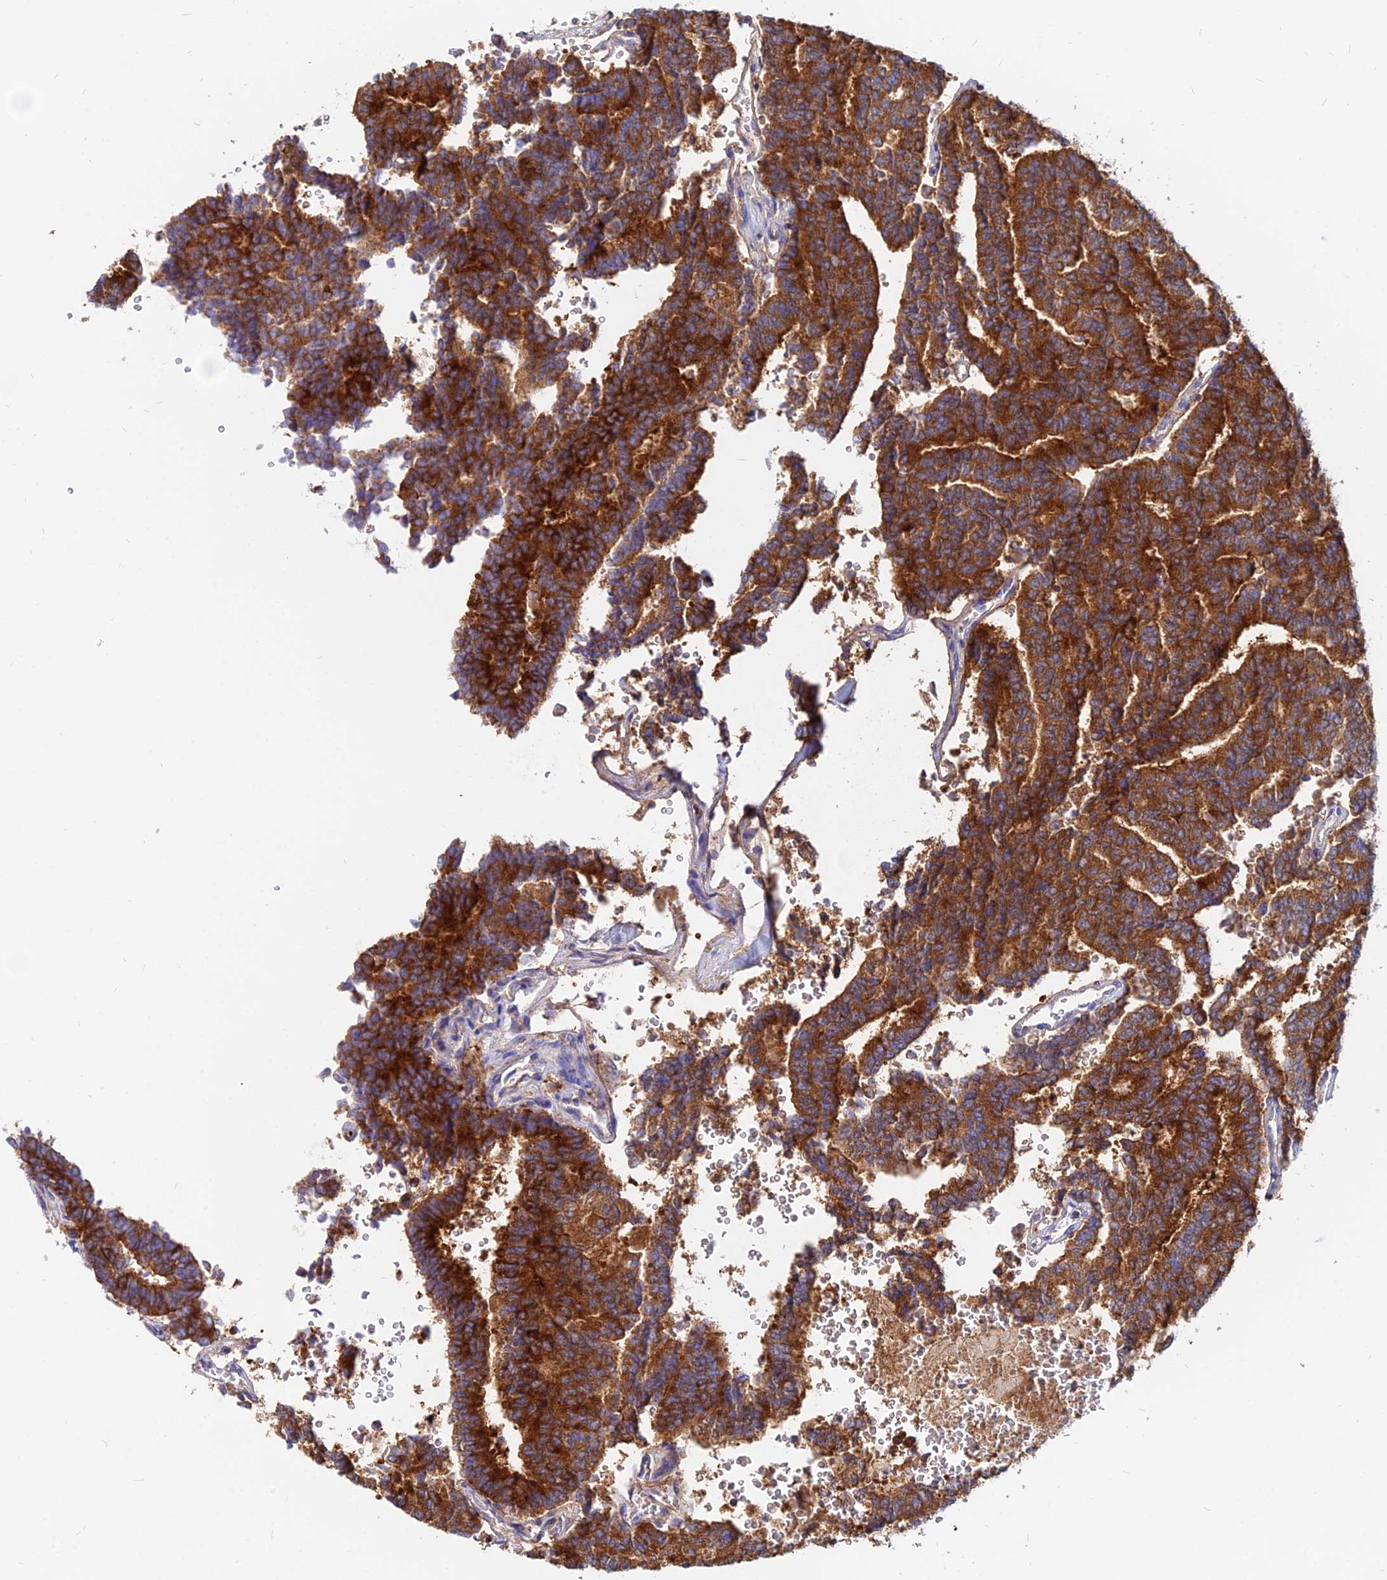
{"staining": {"intensity": "strong", "quantity": ">75%", "location": "cytoplasmic/membranous"}, "tissue": "thyroid cancer", "cell_type": "Tumor cells", "image_type": "cancer", "snomed": [{"axis": "morphology", "description": "Papillary adenocarcinoma, NOS"}, {"axis": "topography", "description": "Thyroid gland"}], "caption": "Strong cytoplasmic/membranous protein positivity is appreciated in about >75% of tumor cells in thyroid papillary adenocarcinoma. The protein is shown in brown color, while the nuclei are stained blue.", "gene": "AGTRAP", "patient": {"sex": "female", "age": 35}}